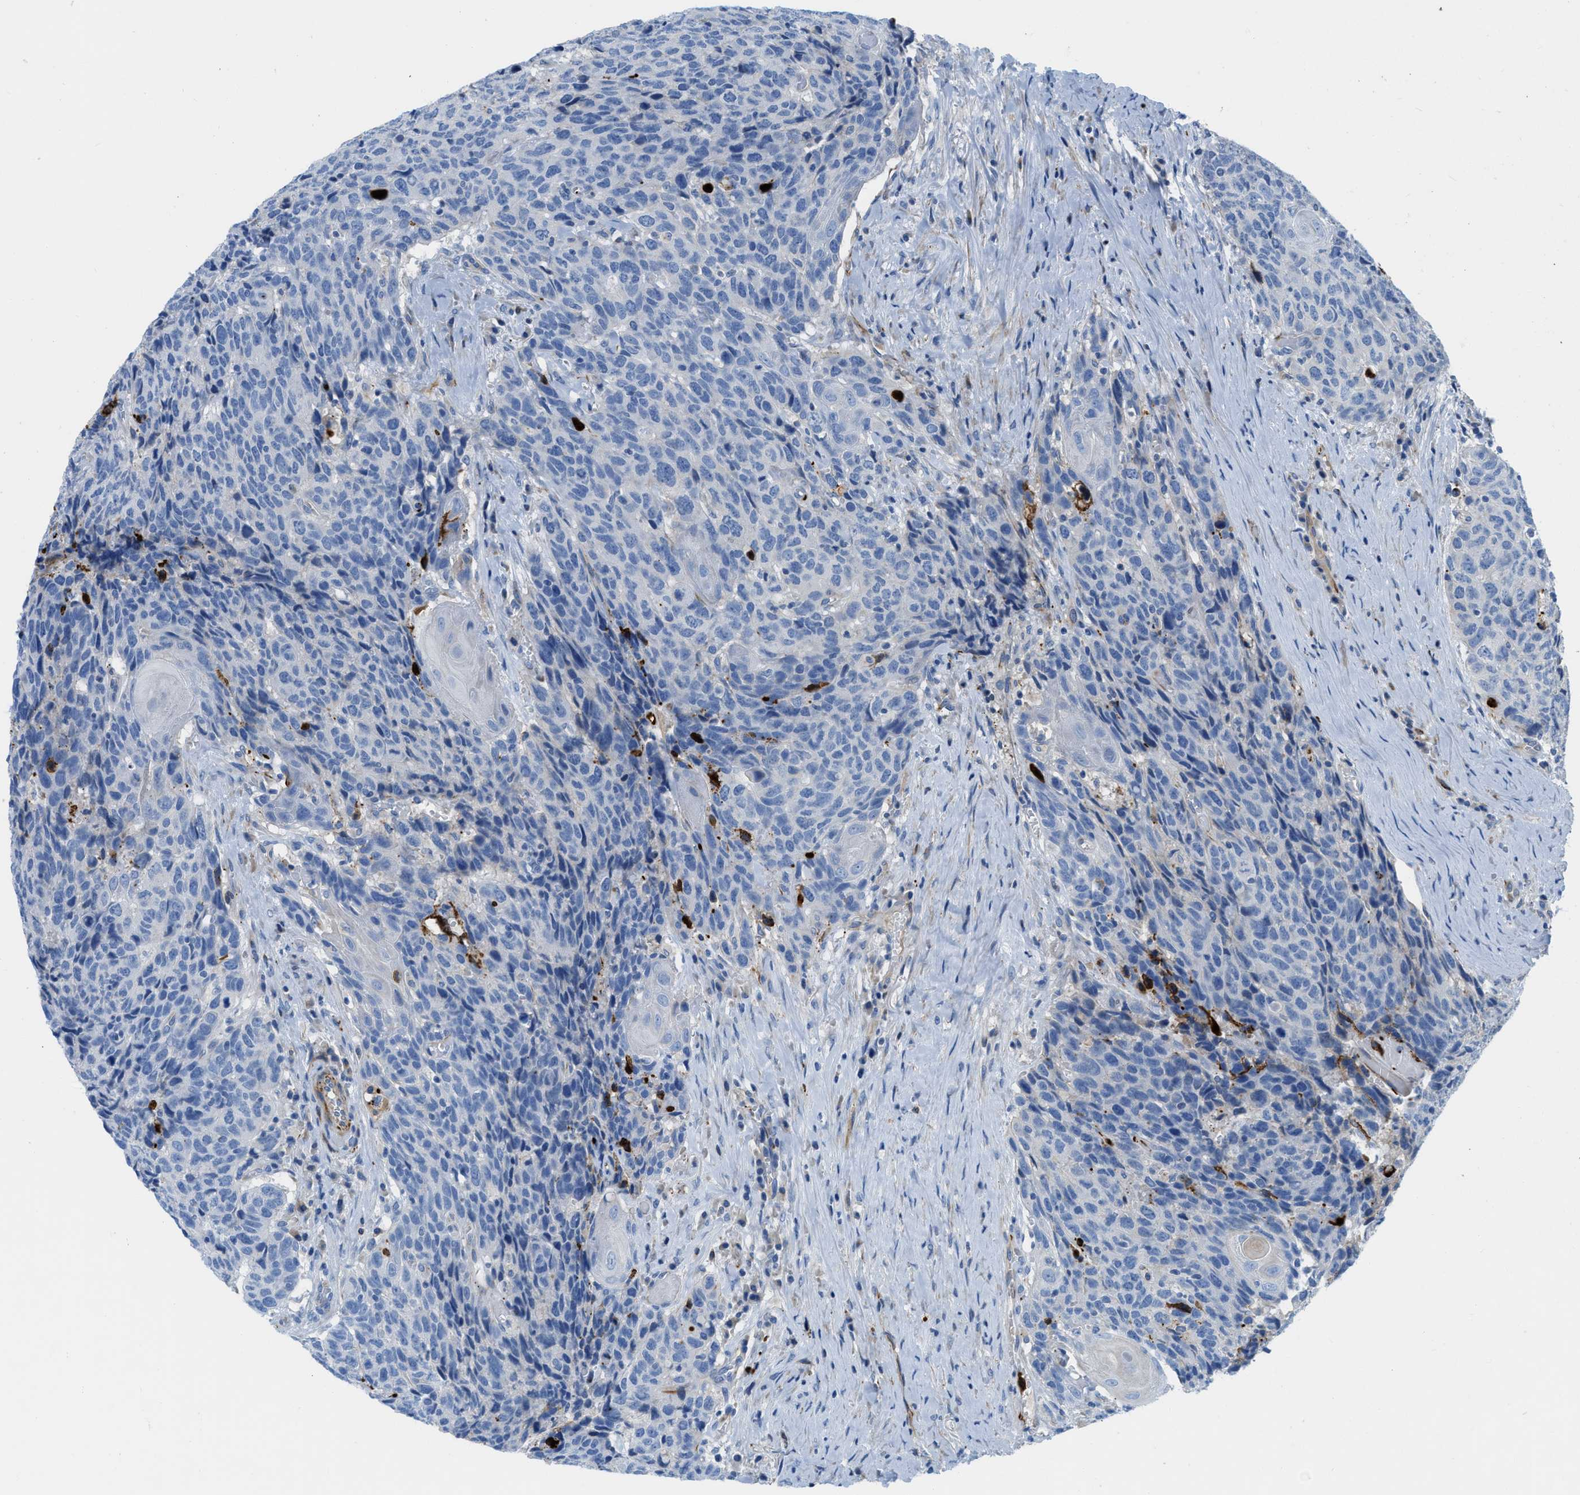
{"staining": {"intensity": "negative", "quantity": "none", "location": "none"}, "tissue": "head and neck cancer", "cell_type": "Tumor cells", "image_type": "cancer", "snomed": [{"axis": "morphology", "description": "Squamous cell carcinoma, NOS"}, {"axis": "topography", "description": "Head-Neck"}], "caption": "Tumor cells are negative for protein expression in human head and neck cancer. Brightfield microscopy of IHC stained with DAB (3,3'-diaminobenzidine) (brown) and hematoxylin (blue), captured at high magnification.", "gene": "XCR1", "patient": {"sex": "male", "age": 66}}